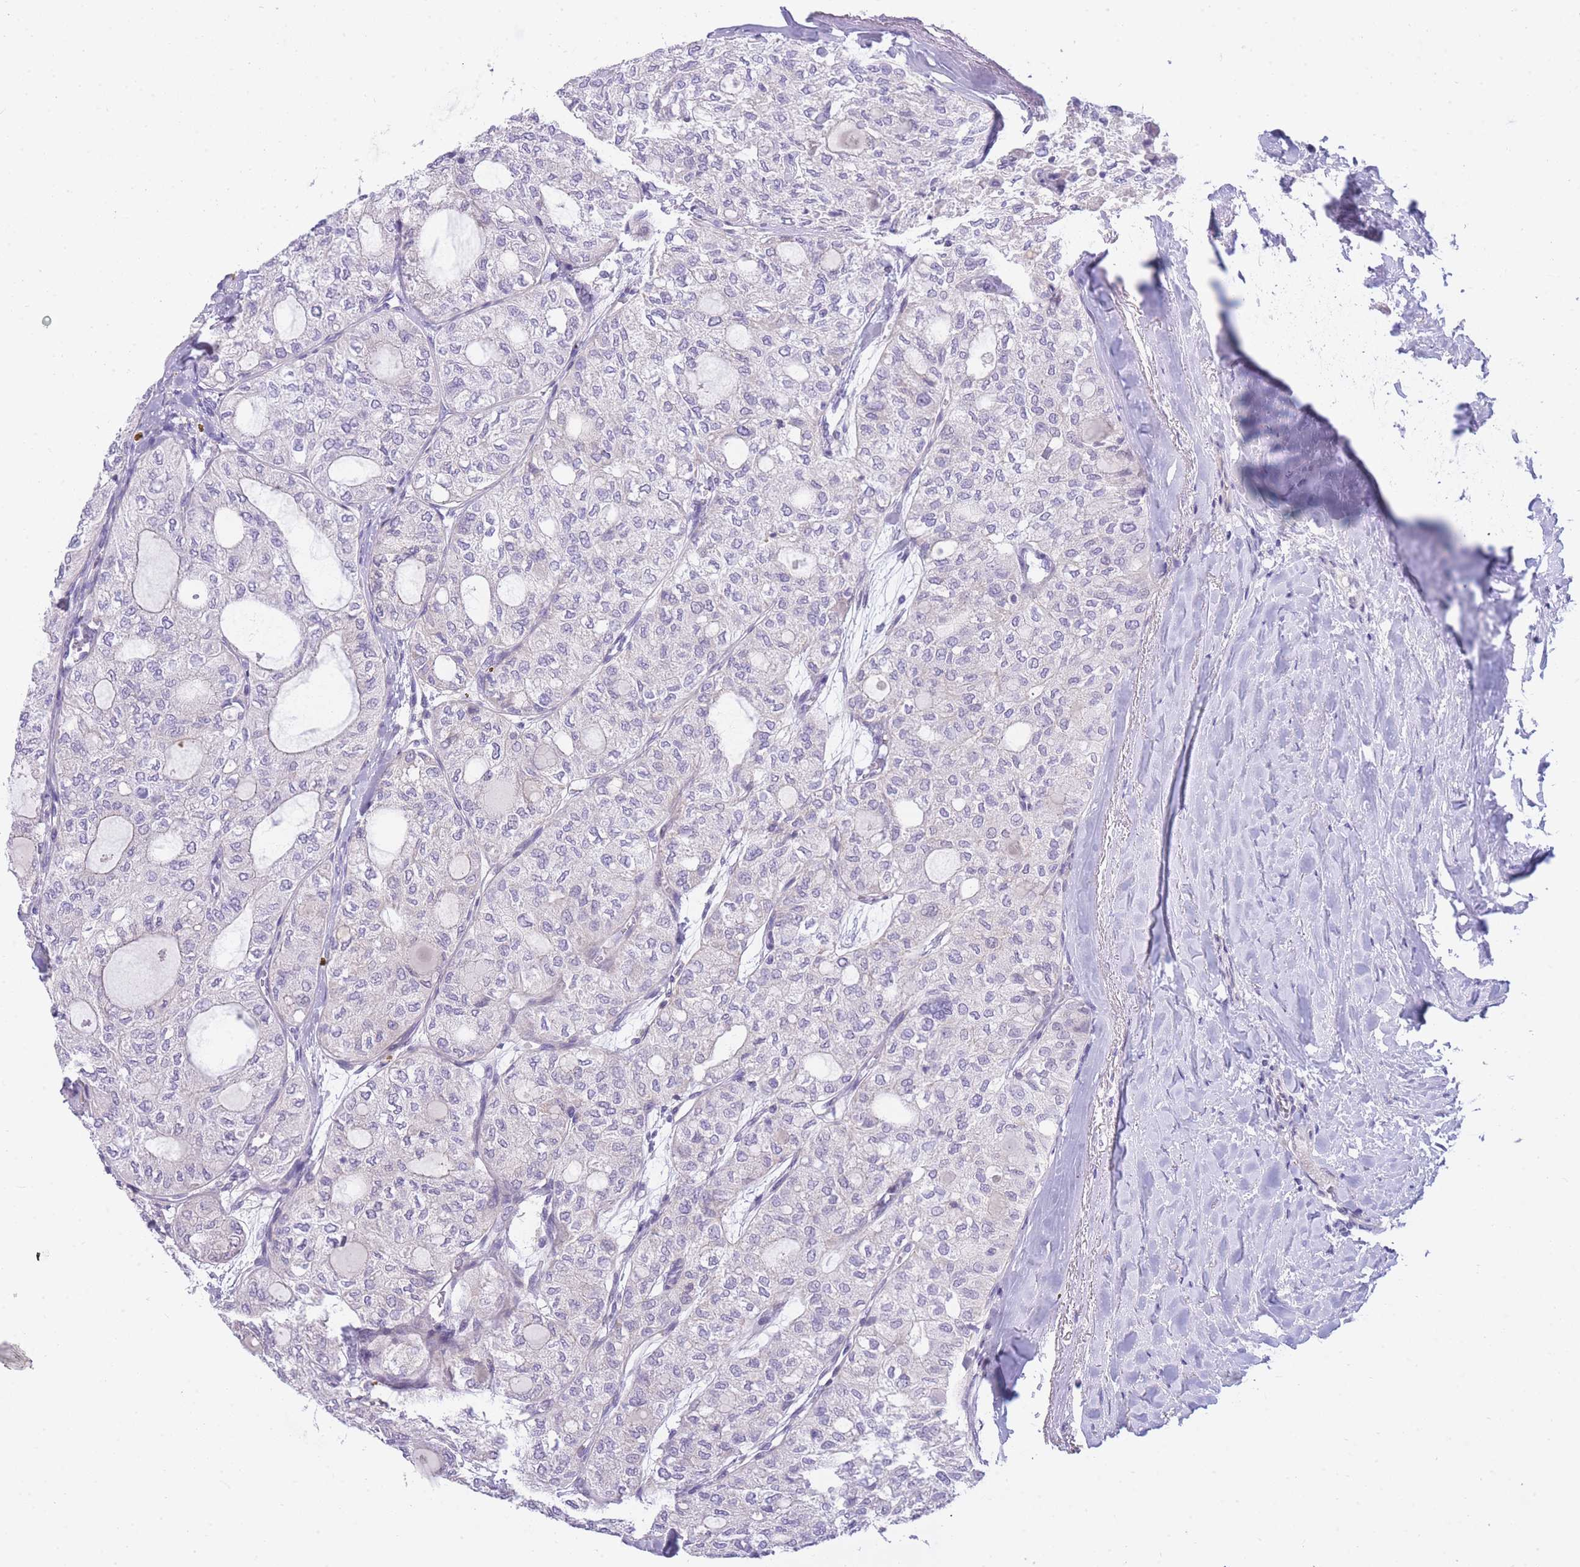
{"staining": {"intensity": "negative", "quantity": "none", "location": "none"}, "tissue": "thyroid cancer", "cell_type": "Tumor cells", "image_type": "cancer", "snomed": [{"axis": "morphology", "description": "Follicular adenoma carcinoma, NOS"}, {"axis": "topography", "description": "Thyroid gland"}], "caption": "DAB immunohistochemical staining of follicular adenoma carcinoma (thyroid) shows no significant positivity in tumor cells.", "gene": "PRR23B", "patient": {"sex": "male", "age": 75}}